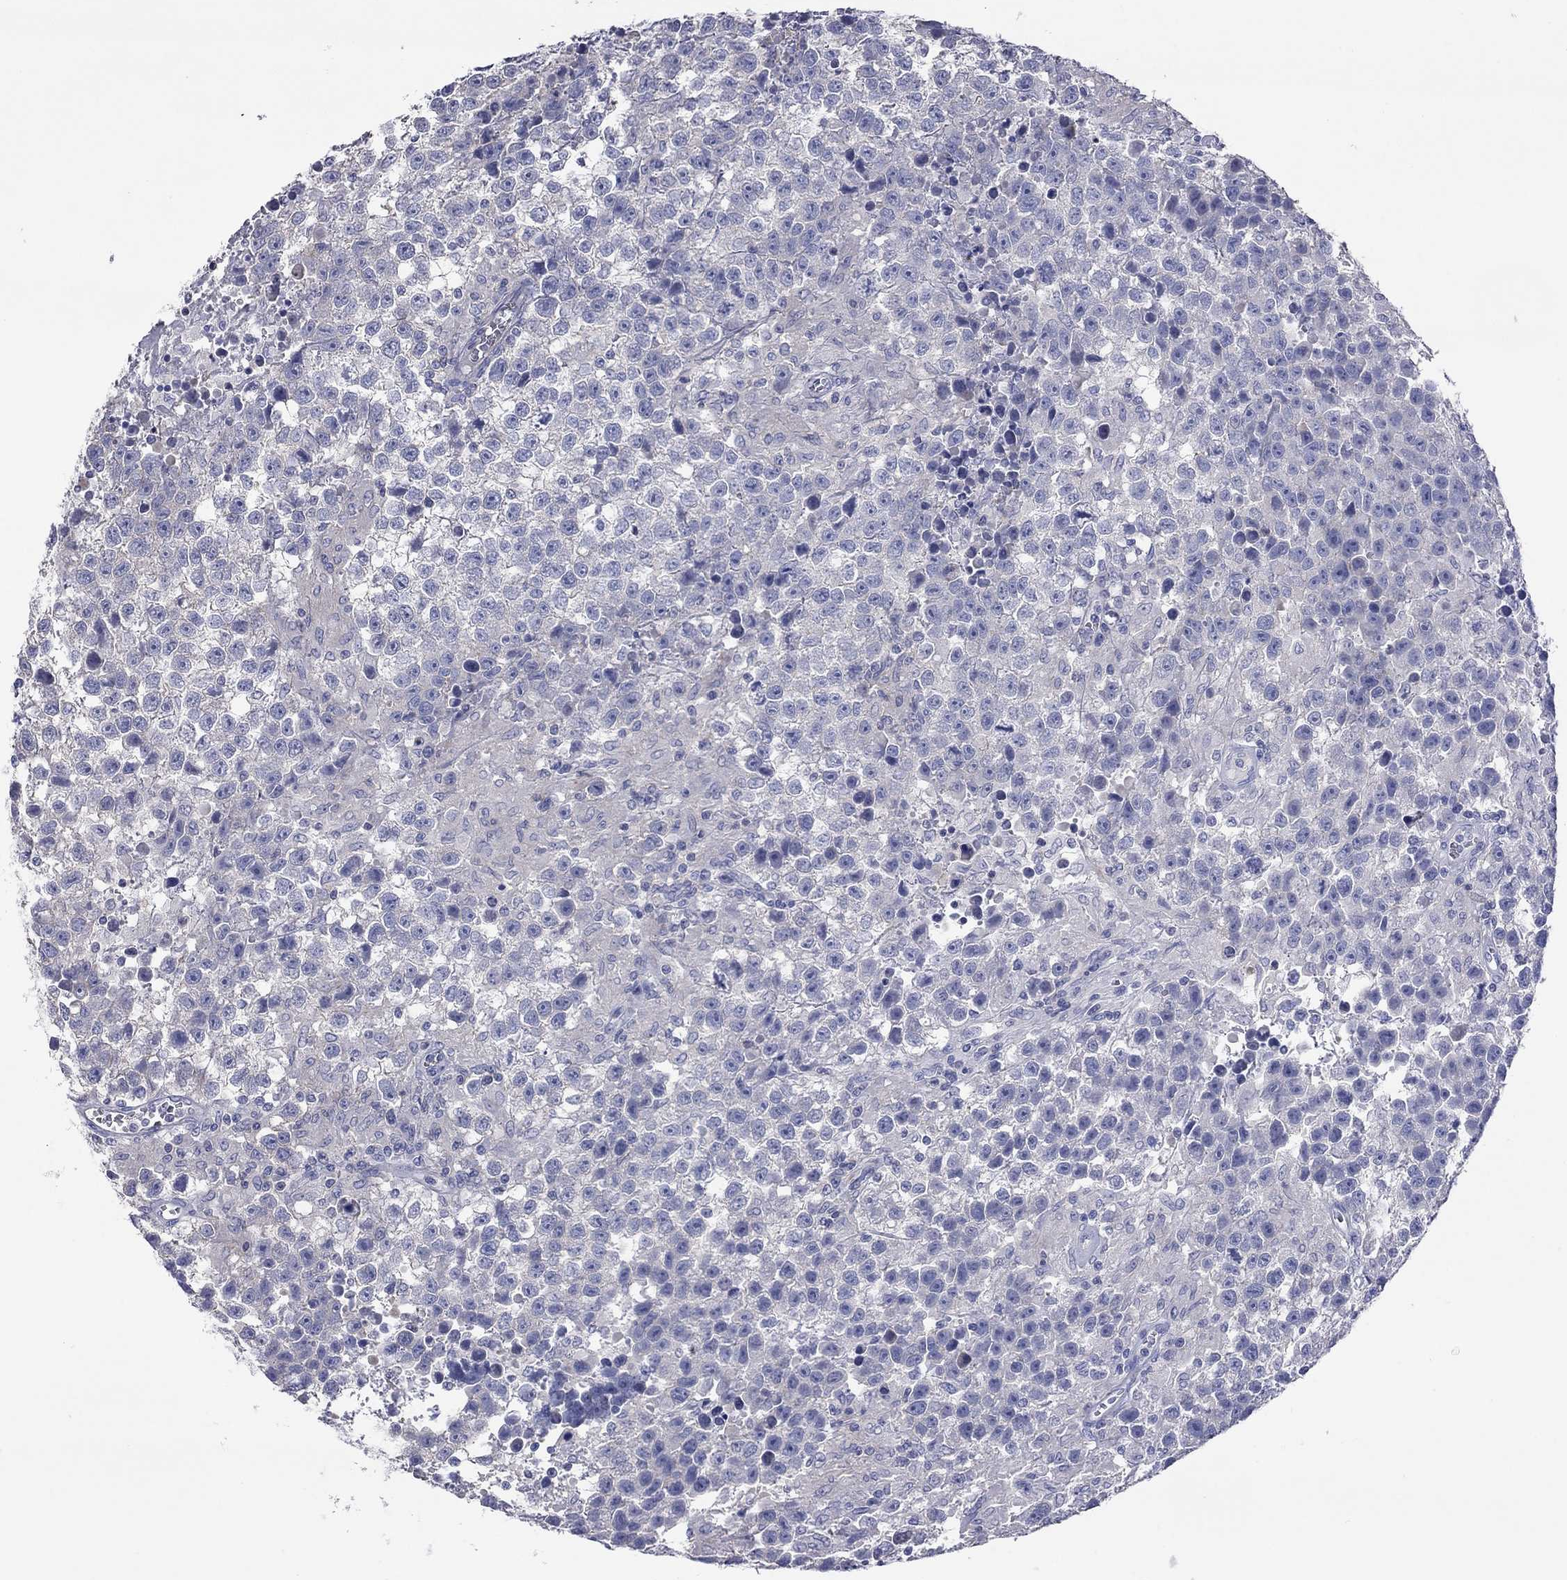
{"staining": {"intensity": "negative", "quantity": "none", "location": "none"}, "tissue": "testis cancer", "cell_type": "Tumor cells", "image_type": "cancer", "snomed": [{"axis": "morphology", "description": "Seminoma, NOS"}, {"axis": "topography", "description": "Testis"}], "caption": "Tumor cells show no significant positivity in testis cancer (seminoma).", "gene": "ACTL7B", "patient": {"sex": "male", "age": 43}}